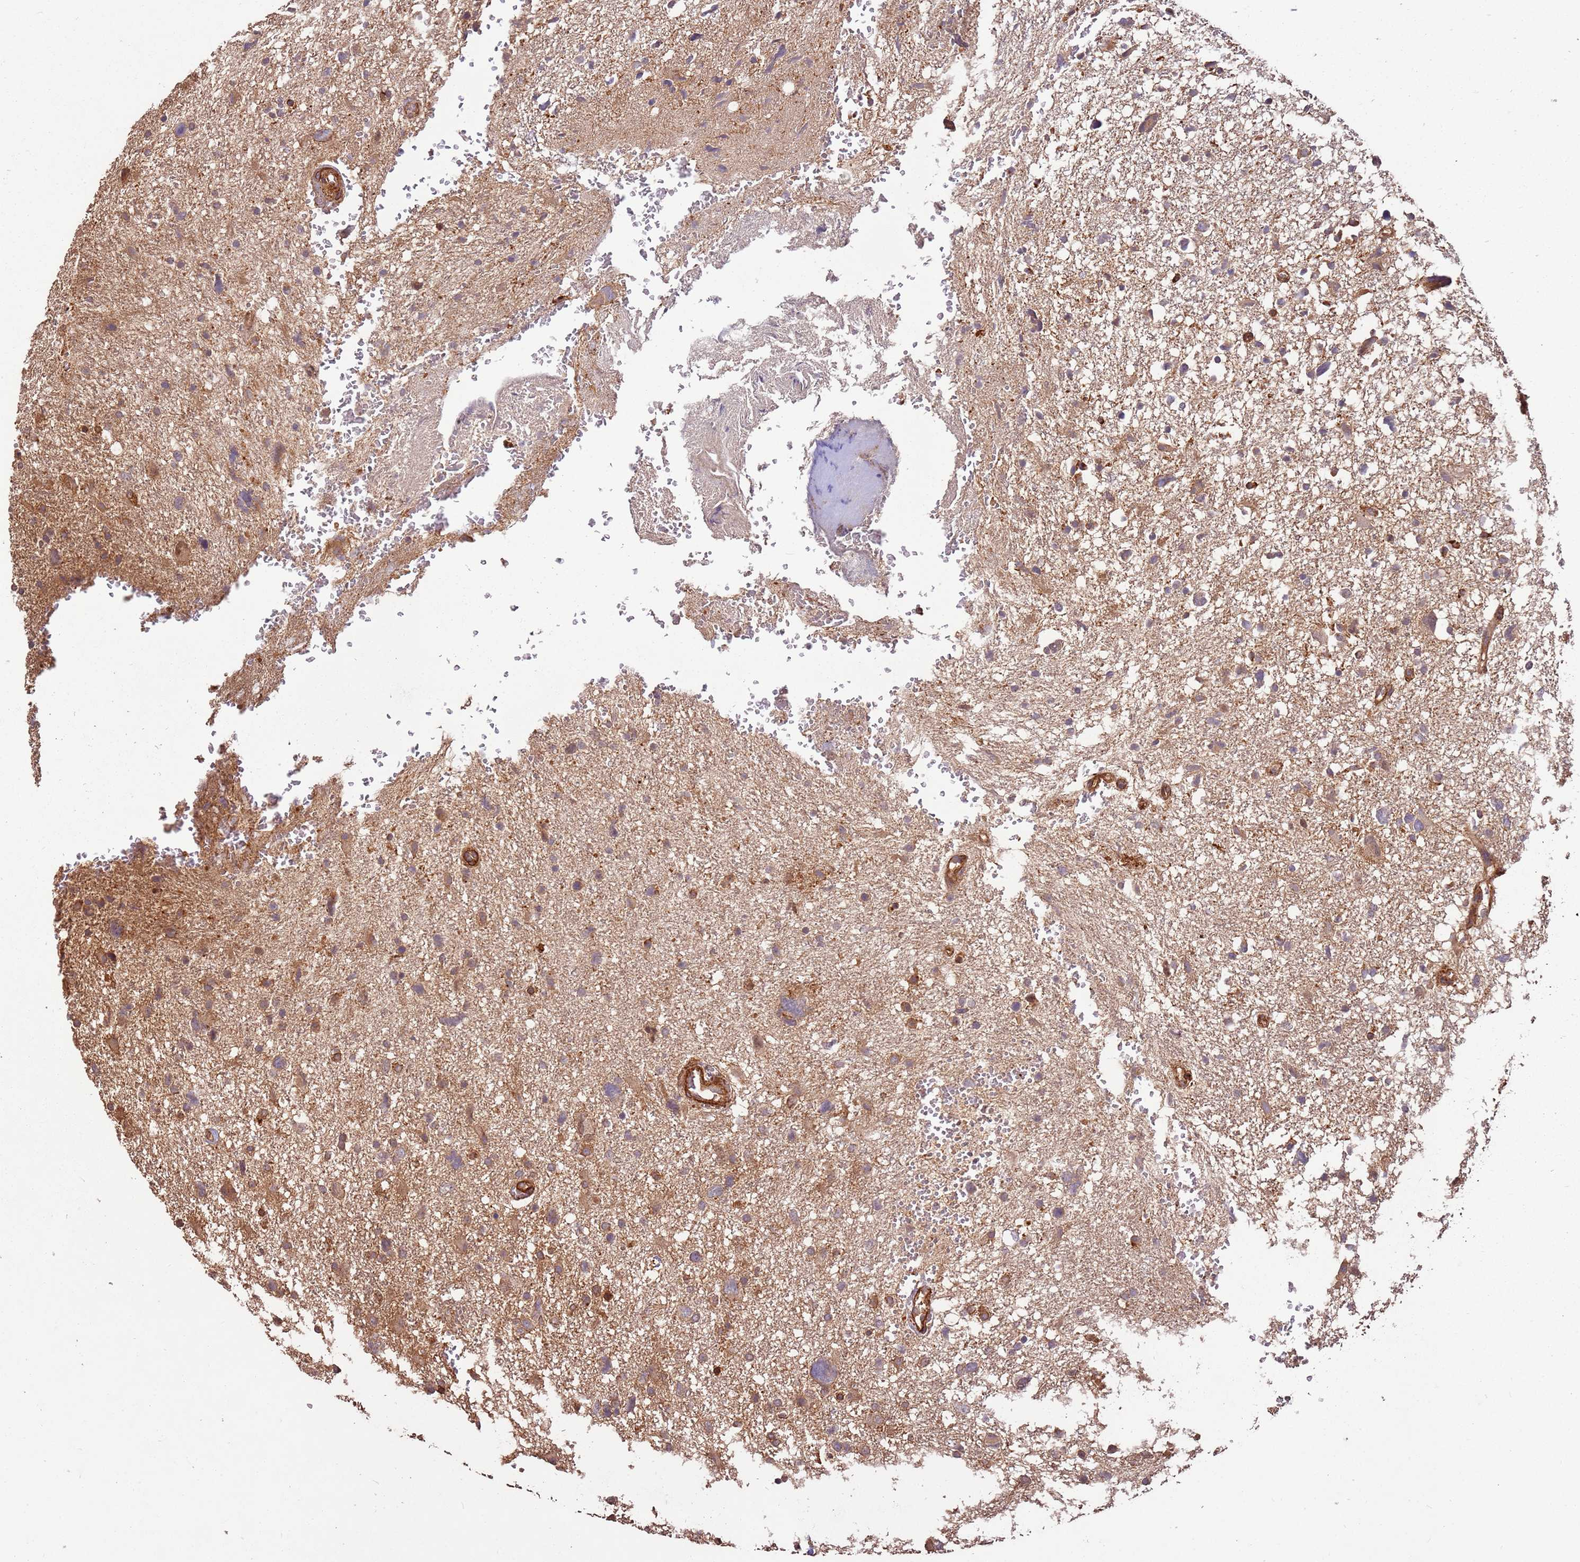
{"staining": {"intensity": "moderate", "quantity": "<25%", "location": "cytoplasmic/membranous"}, "tissue": "glioma", "cell_type": "Tumor cells", "image_type": "cancer", "snomed": [{"axis": "morphology", "description": "Glioma, malignant, High grade"}, {"axis": "topography", "description": "Brain"}], "caption": "Immunohistochemical staining of human malignant high-grade glioma shows moderate cytoplasmic/membranous protein staining in about <25% of tumor cells. The protein of interest is stained brown, and the nuclei are stained in blue (DAB (3,3'-diaminobenzidine) IHC with brightfield microscopy, high magnification).", "gene": "ACVR2A", "patient": {"sex": "male", "age": 61}}